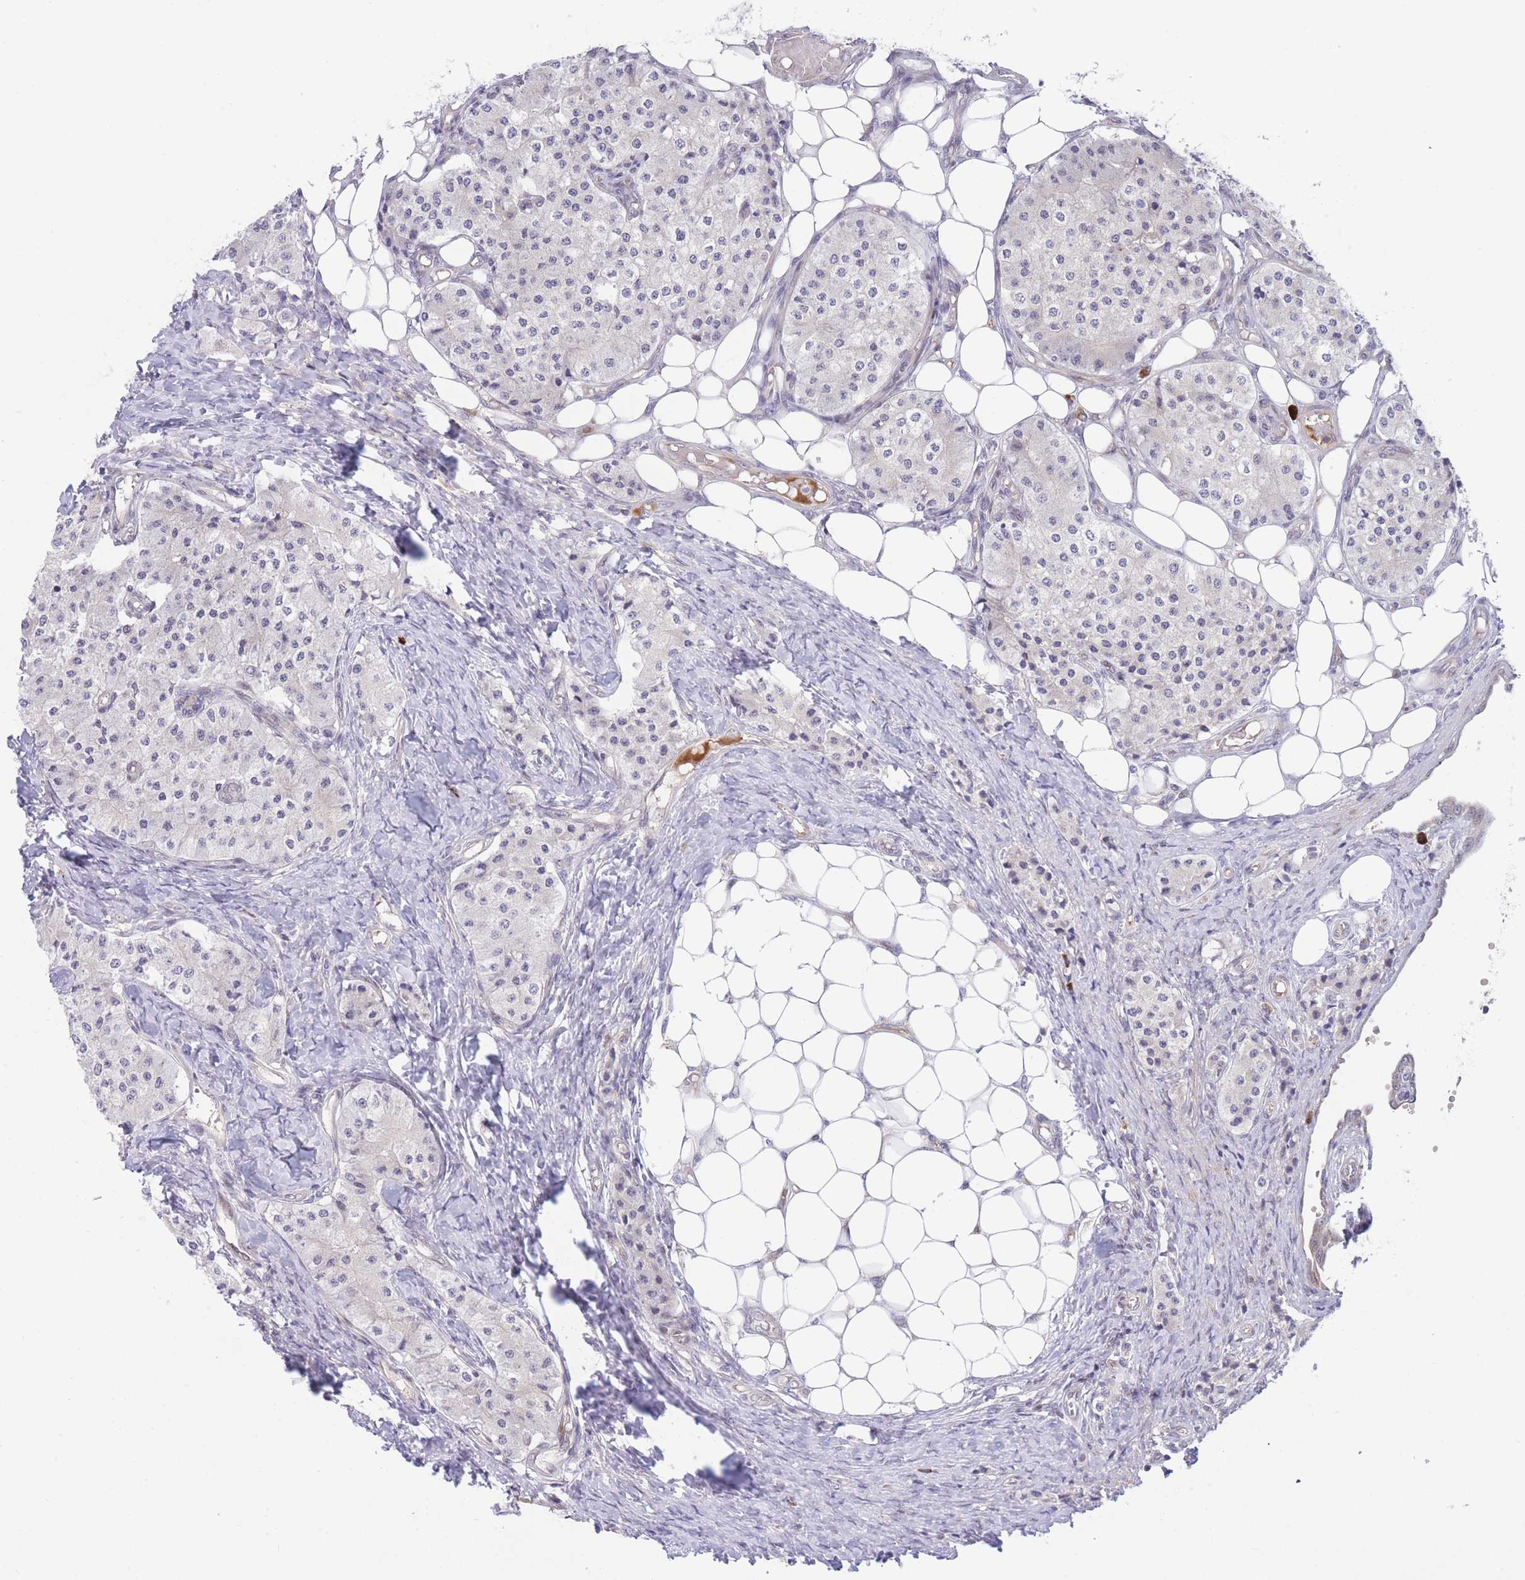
{"staining": {"intensity": "negative", "quantity": "none", "location": "none"}, "tissue": "carcinoid", "cell_type": "Tumor cells", "image_type": "cancer", "snomed": [{"axis": "morphology", "description": "Carcinoid, malignant, NOS"}, {"axis": "topography", "description": "Colon"}], "caption": "High power microscopy photomicrograph of an immunohistochemistry (IHC) micrograph of carcinoid (malignant), revealing no significant positivity in tumor cells. (Brightfield microscopy of DAB (3,3'-diaminobenzidine) immunohistochemistry (IHC) at high magnification).", "gene": "CDC25B", "patient": {"sex": "female", "age": 52}}